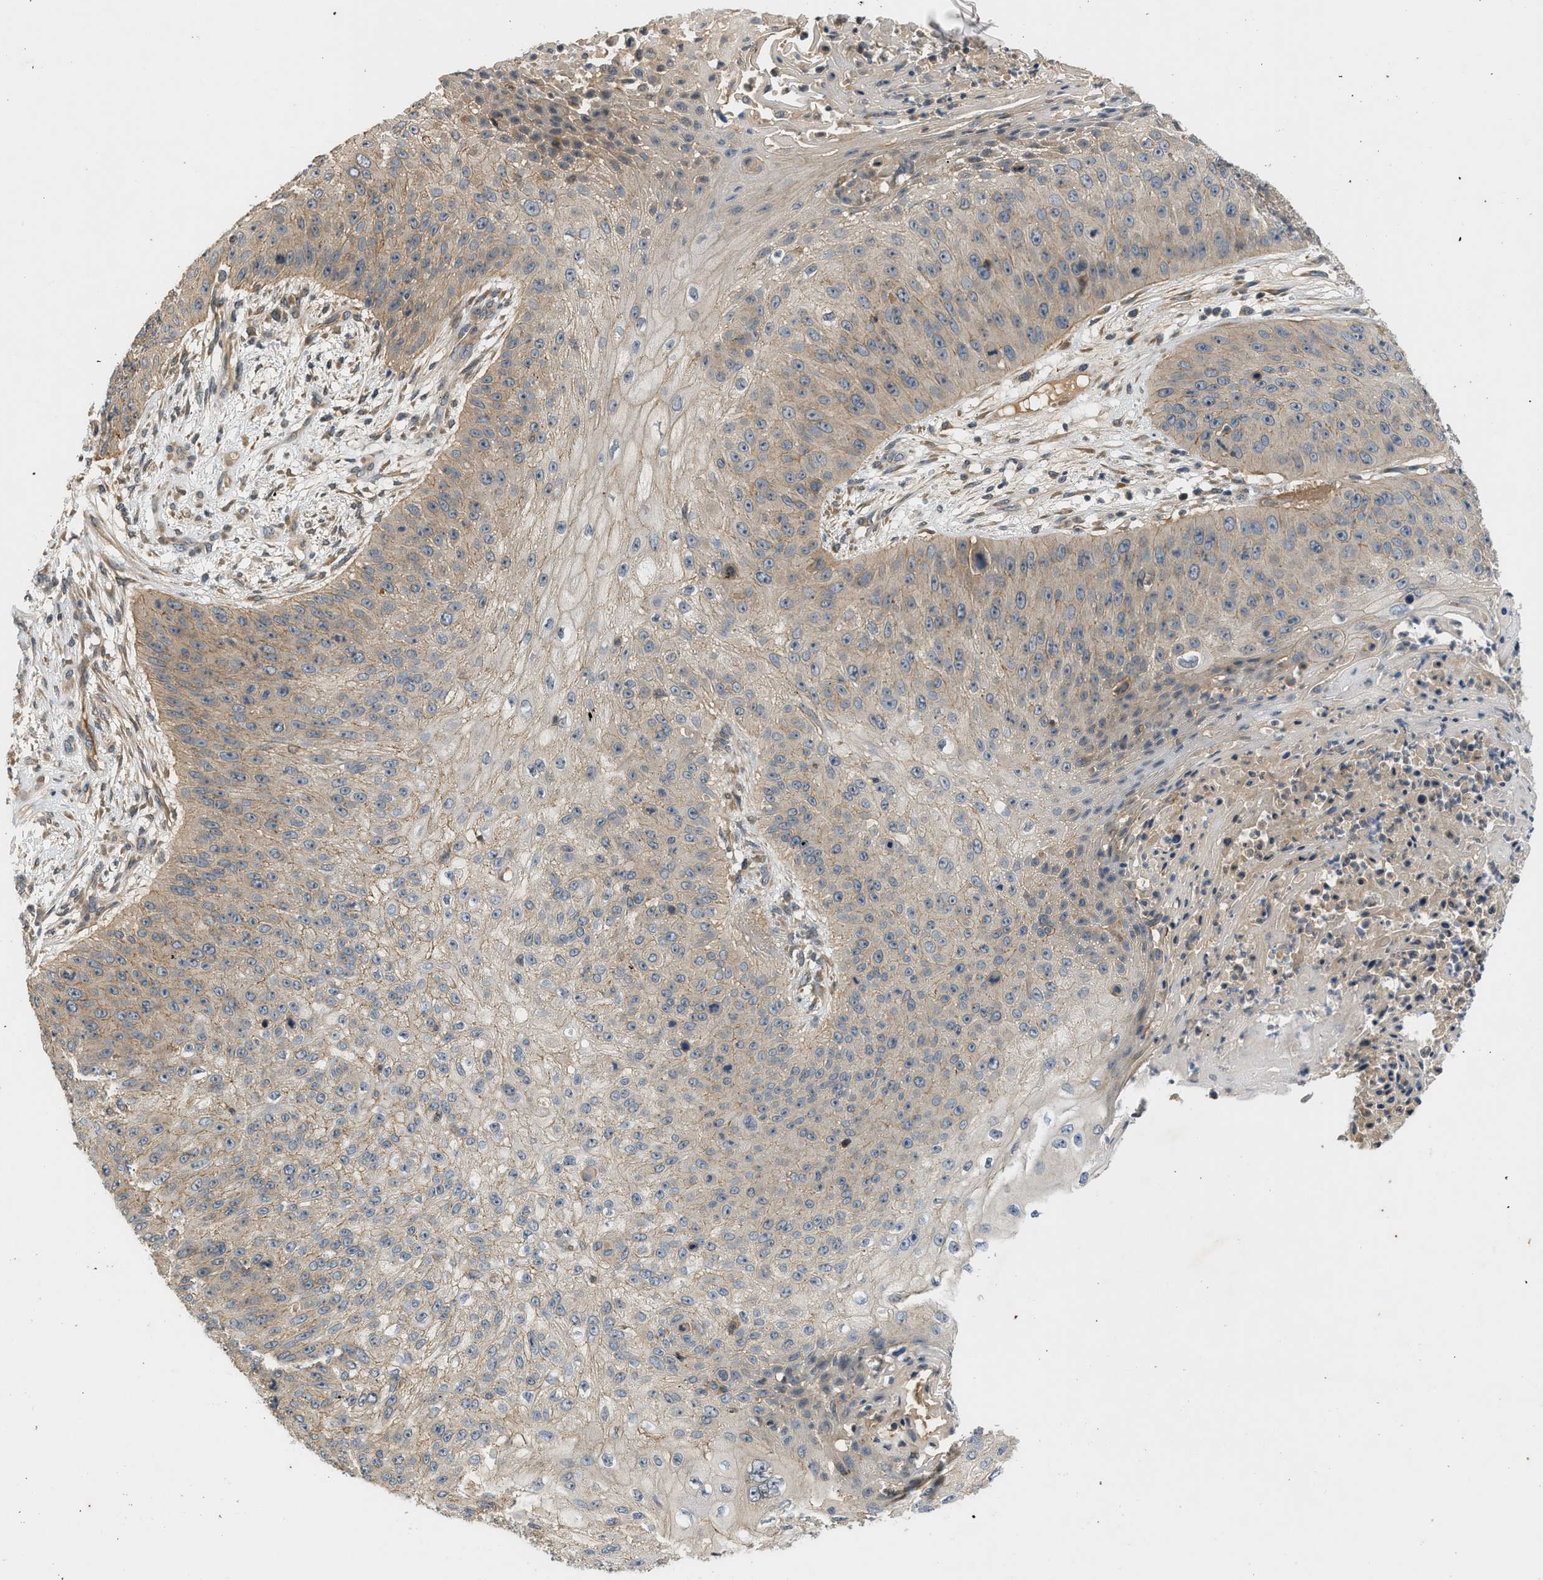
{"staining": {"intensity": "weak", "quantity": "<25%", "location": "cytoplasmic/membranous"}, "tissue": "skin cancer", "cell_type": "Tumor cells", "image_type": "cancer", "snomed": [{"axis": "morphology", "description": "Squamous cell carcinoma, NOS"}, {"axis": "topography", "description": "Skin"}], "caption": "The image demonstrates no significant positivity in tumor cells of skin cancer.", "gene": "ADCY8", "patient": {"sex": "female", "age": 80}}